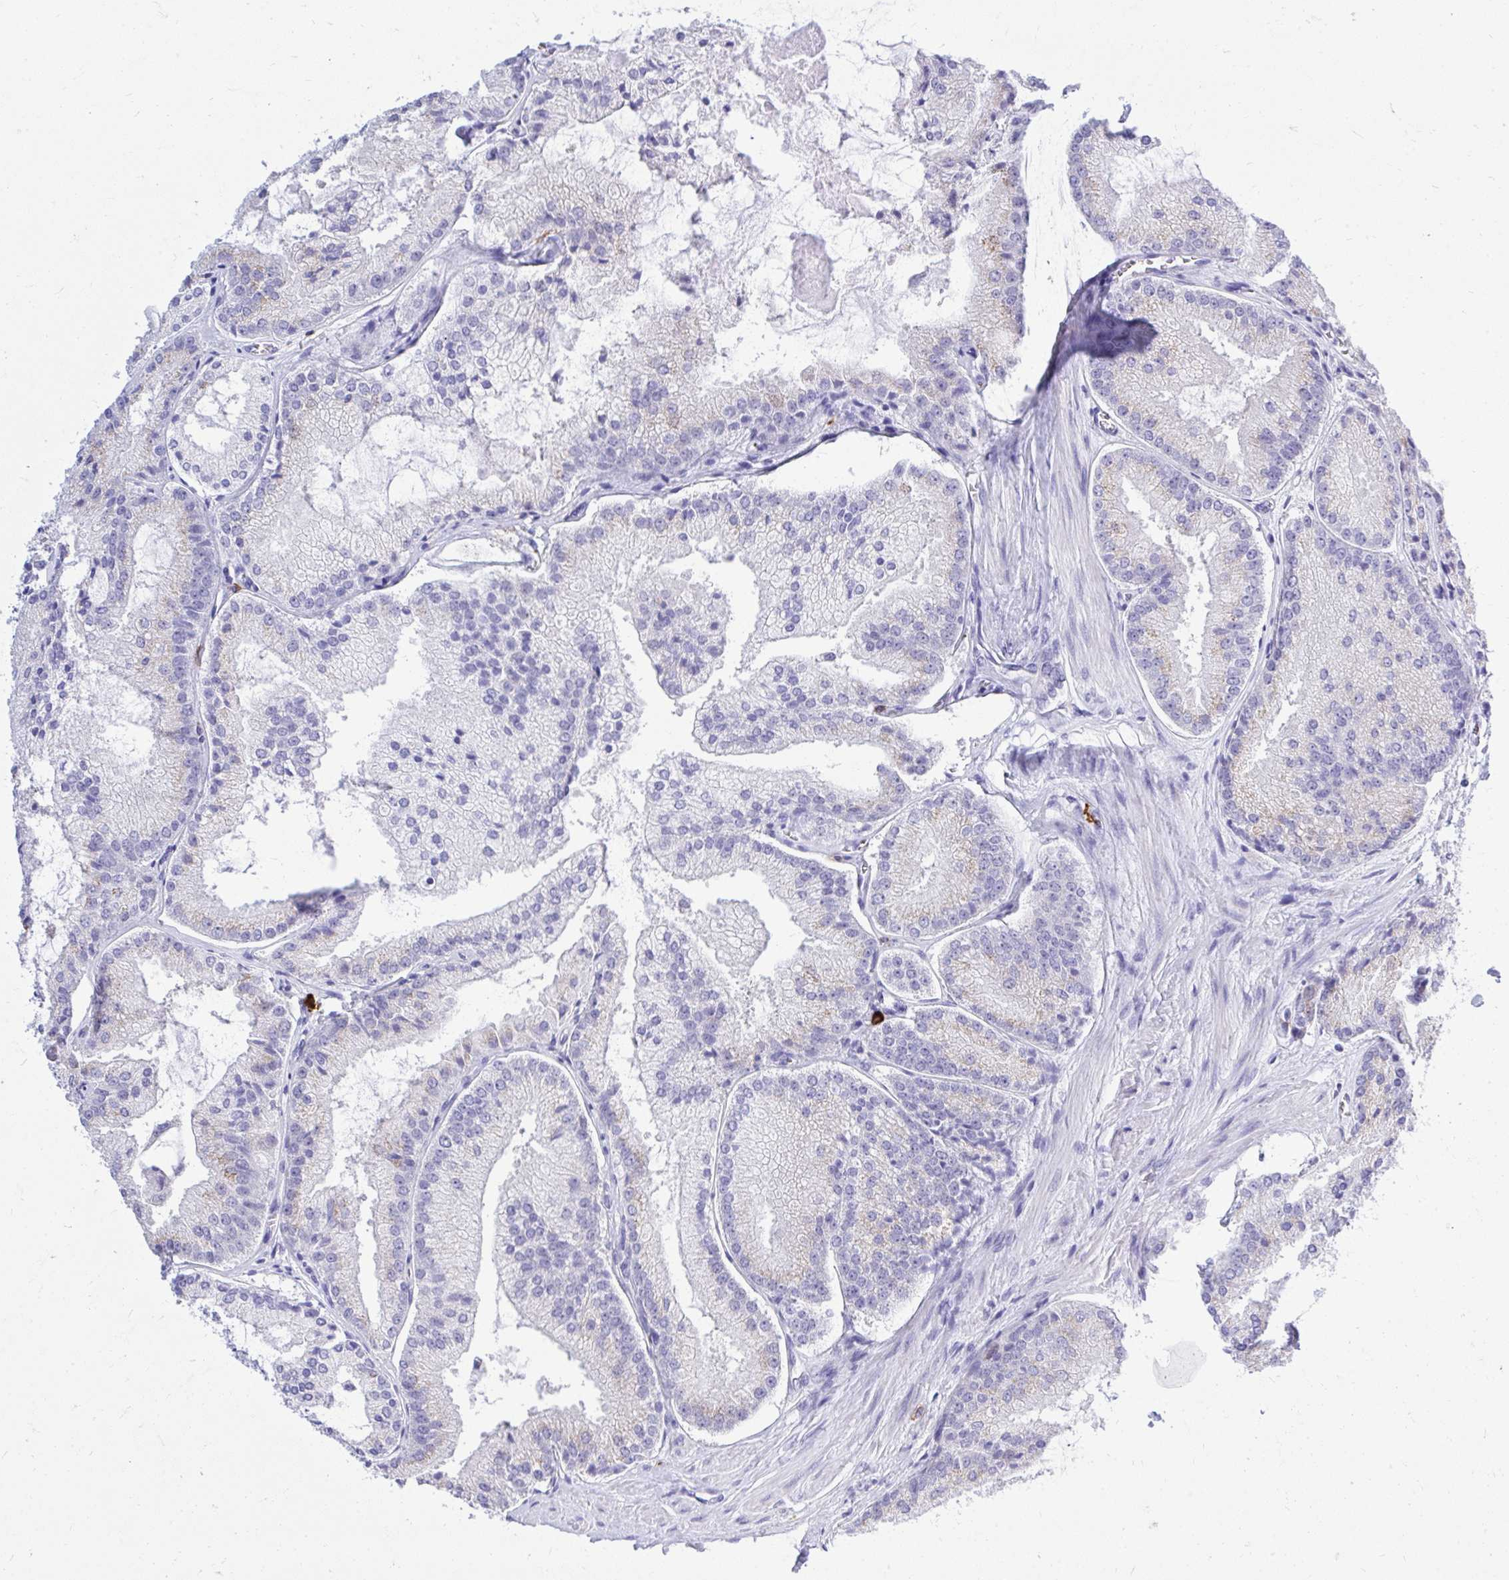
{"staining": {"intensity": "negative", "quantity": "none", "location": "none"}, "tissue": "prostate cancer", "cell_type": "Tumor cells", "image_type": "cancer", "snomed": [{"axis": "morphology", "description": "Adenocarcinoma, High grade"}, {"axis": "topography", "description": "Prostate"}], "caption": "The photomicrograph exhibits no staining of tumor cells in prostate adenocarcinoma (high-grade).", "gene": "PSD", "patient": {"sex": "male", "age": 73}}